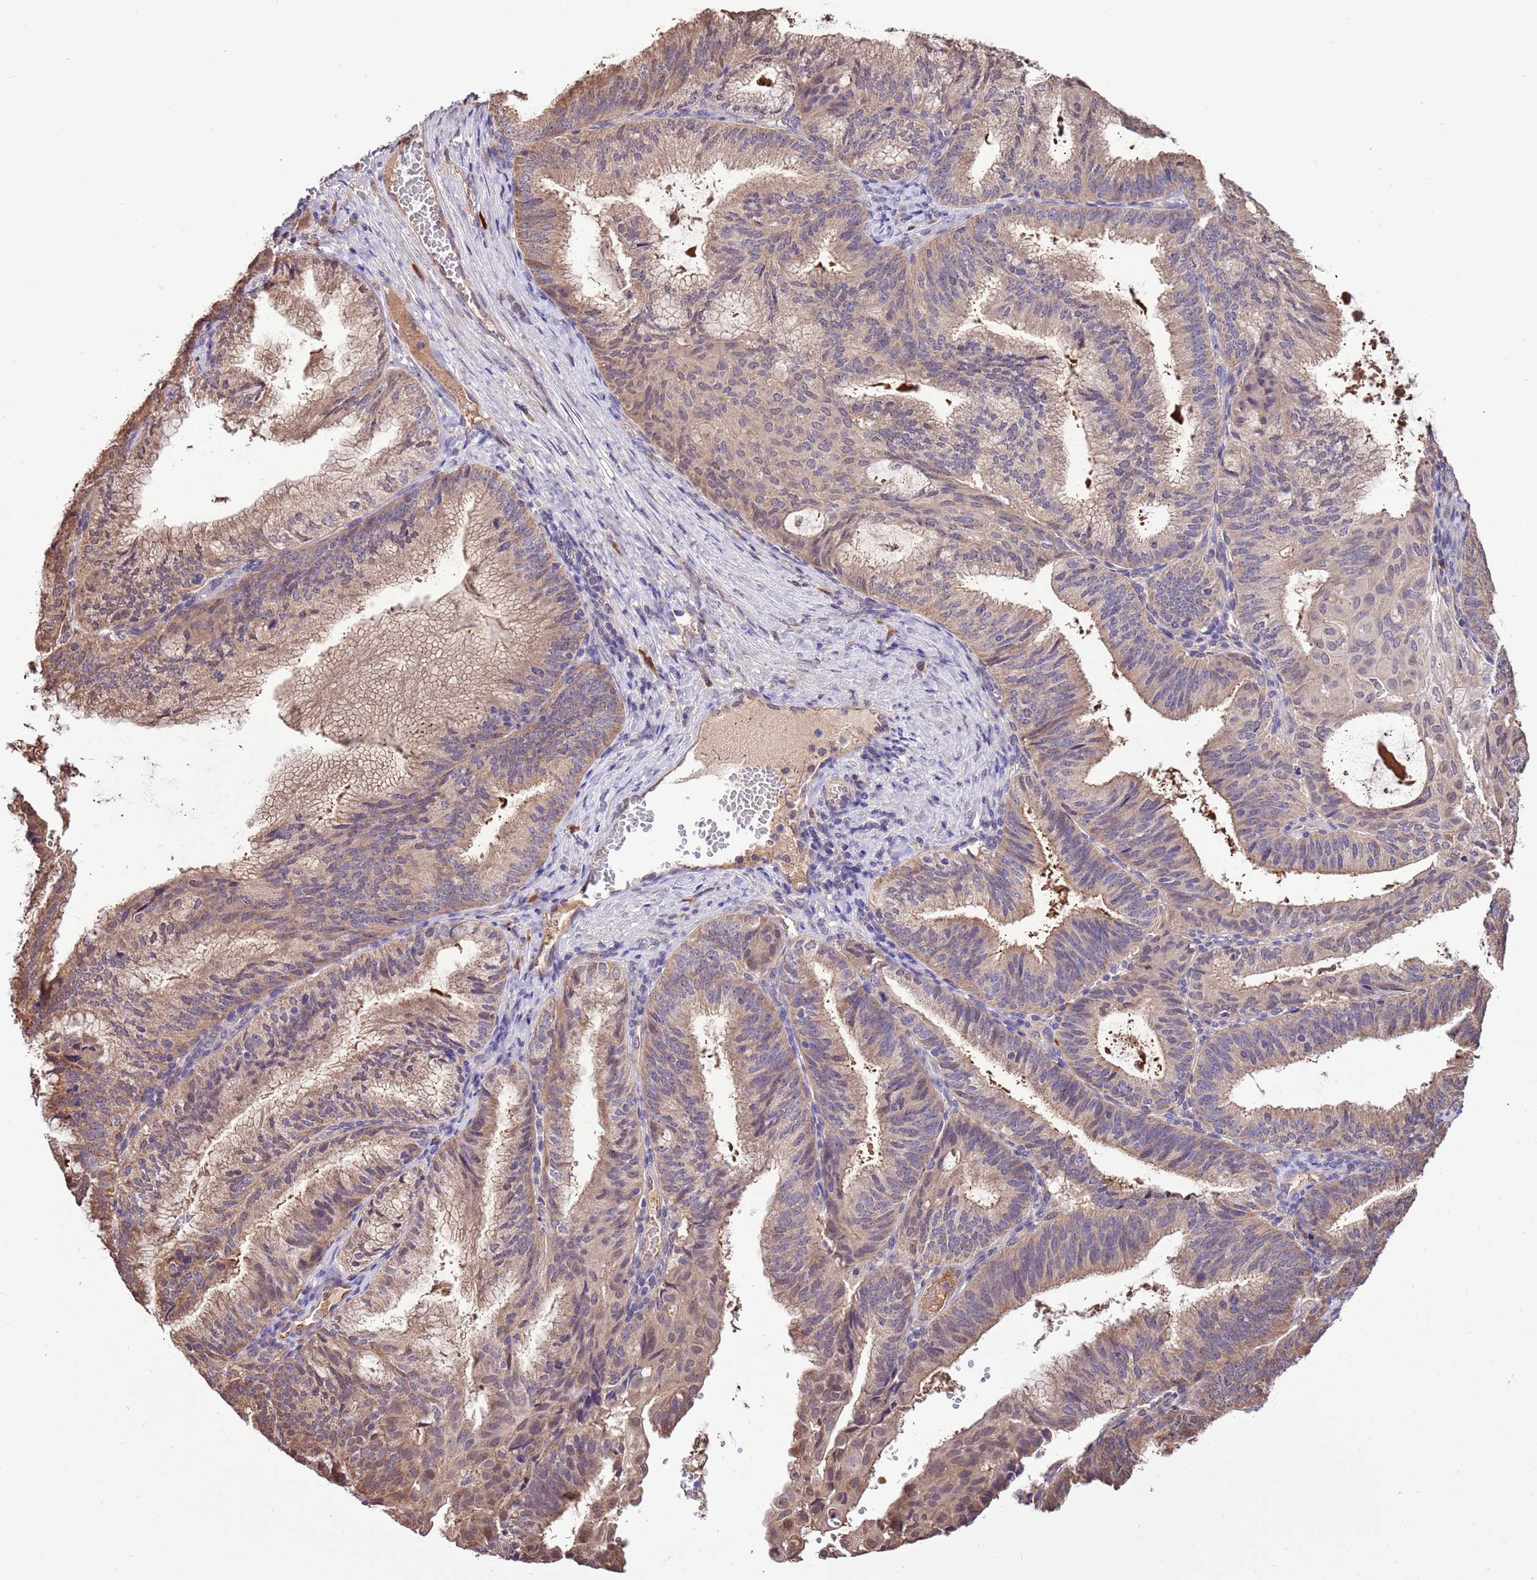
{"staining": {"intensity": "weak", "quantity": "25%-75%", "location": "cytoplasmic/membranous"}, "tissue": "endometrial cancer", "cell_type": "Tumor cells", "image_type": "cancer", "snomed": [{"axis": "morphology", "description": "Adenocarcinoma, NOS"}, {"axis": "topography", "description": "Endometrium"}], "caption": "Brown immunohistochemical staining in human endometrial cancer exhibits weak cytoplasmic/membranous staining in approximately 25%-75% of tumor cells.", "gene": "BBS5", "patient": {"sex": "female", "age": 49}}